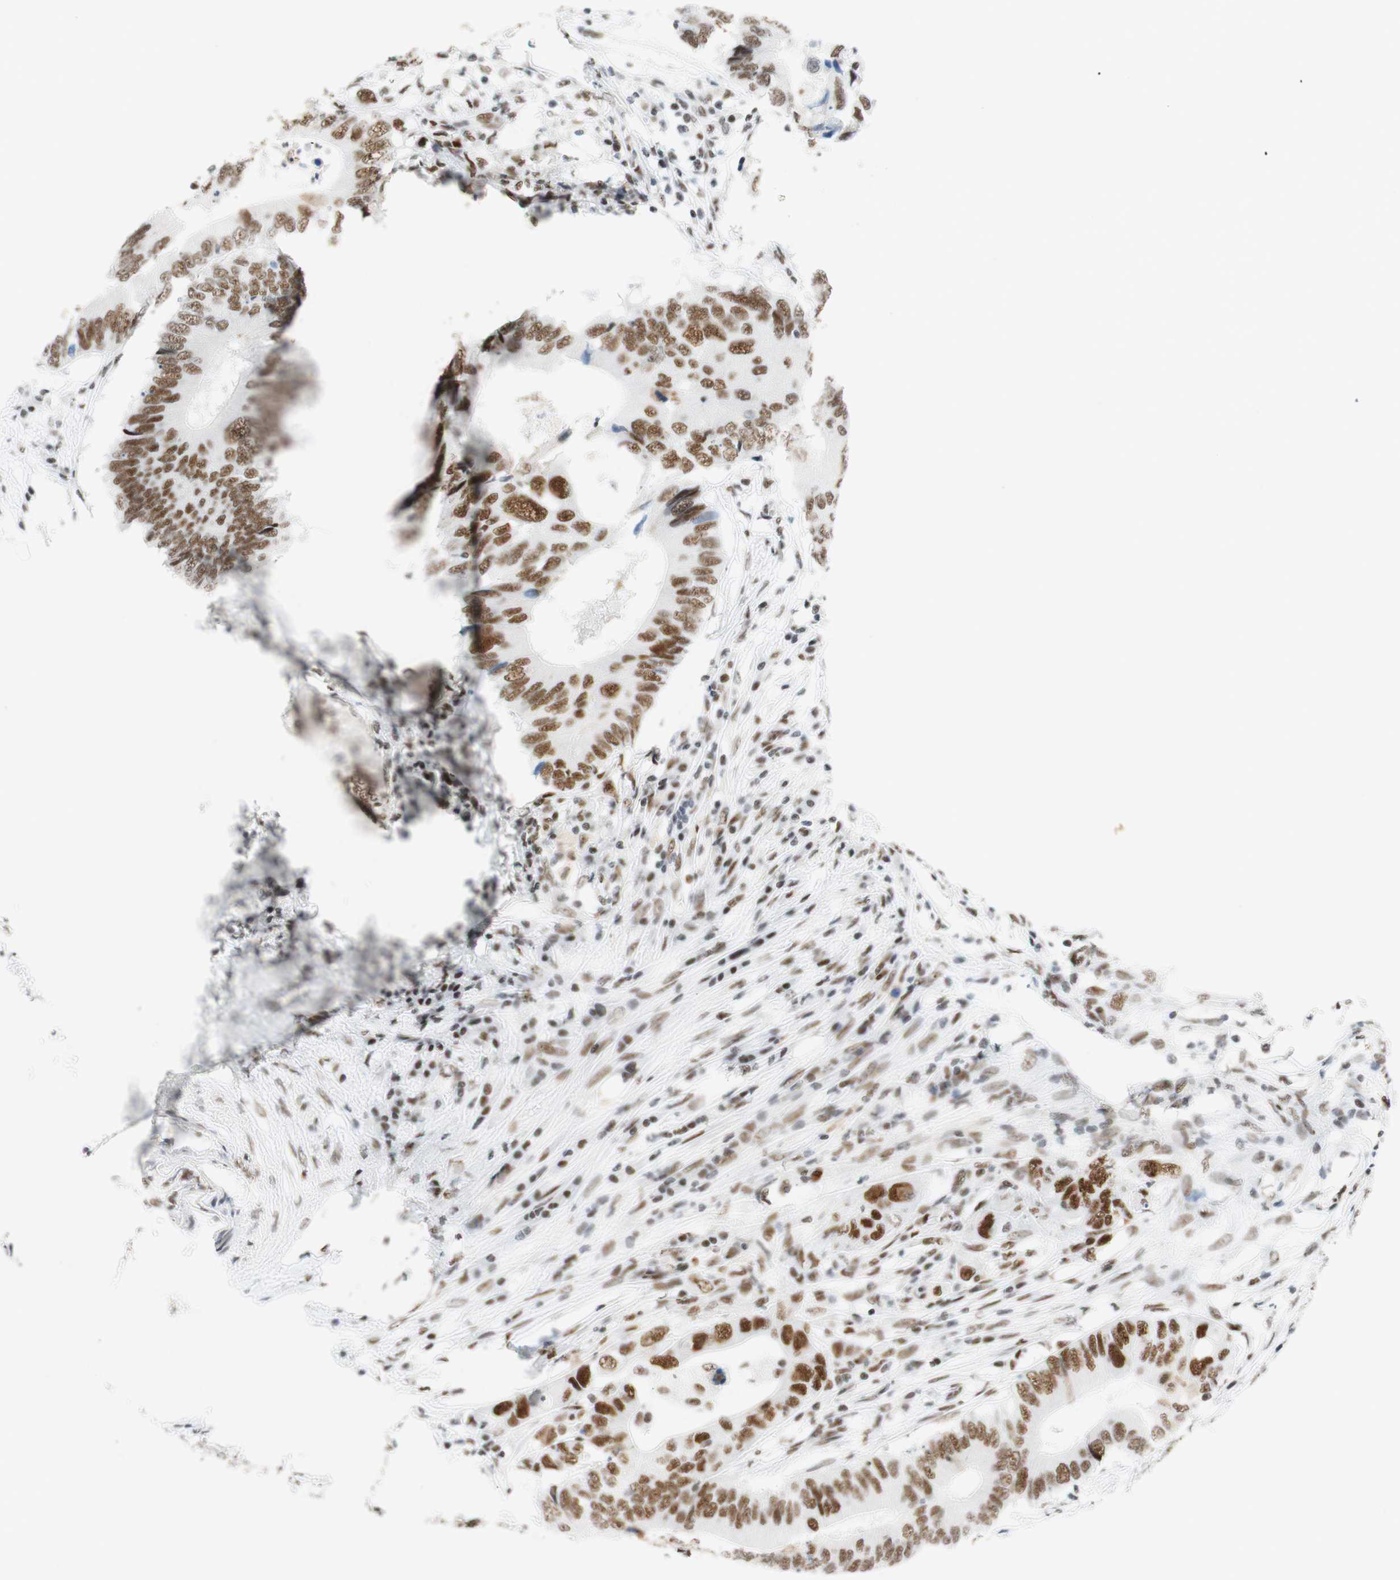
{"staining": {"intensity": "moderate", "quantity": "25%-75%", "location": "nuclear"}, "tissue": "colorectal cancer", "cell_type": "Tumor cells", "image_type": "cancer", "snomed": [{"axis": "morphology", "description": "Adenocarcinoma, NOS"}, {"axis": "topography", "description": "Colon"}], "caption": "Immunohistochemistry staining of adenocarcinoma (colorectal), which displays medium levels of moderate nuclear expression in about 25%-75% of tumor cells indicating moderate nuclear protein expression. The staining was performed using DAB (brown) for protein detection and nuclei were counterstained in hematoxylin (blue).", "gene": "RNF20", "patient": {"sex": "male", "age": 71}}